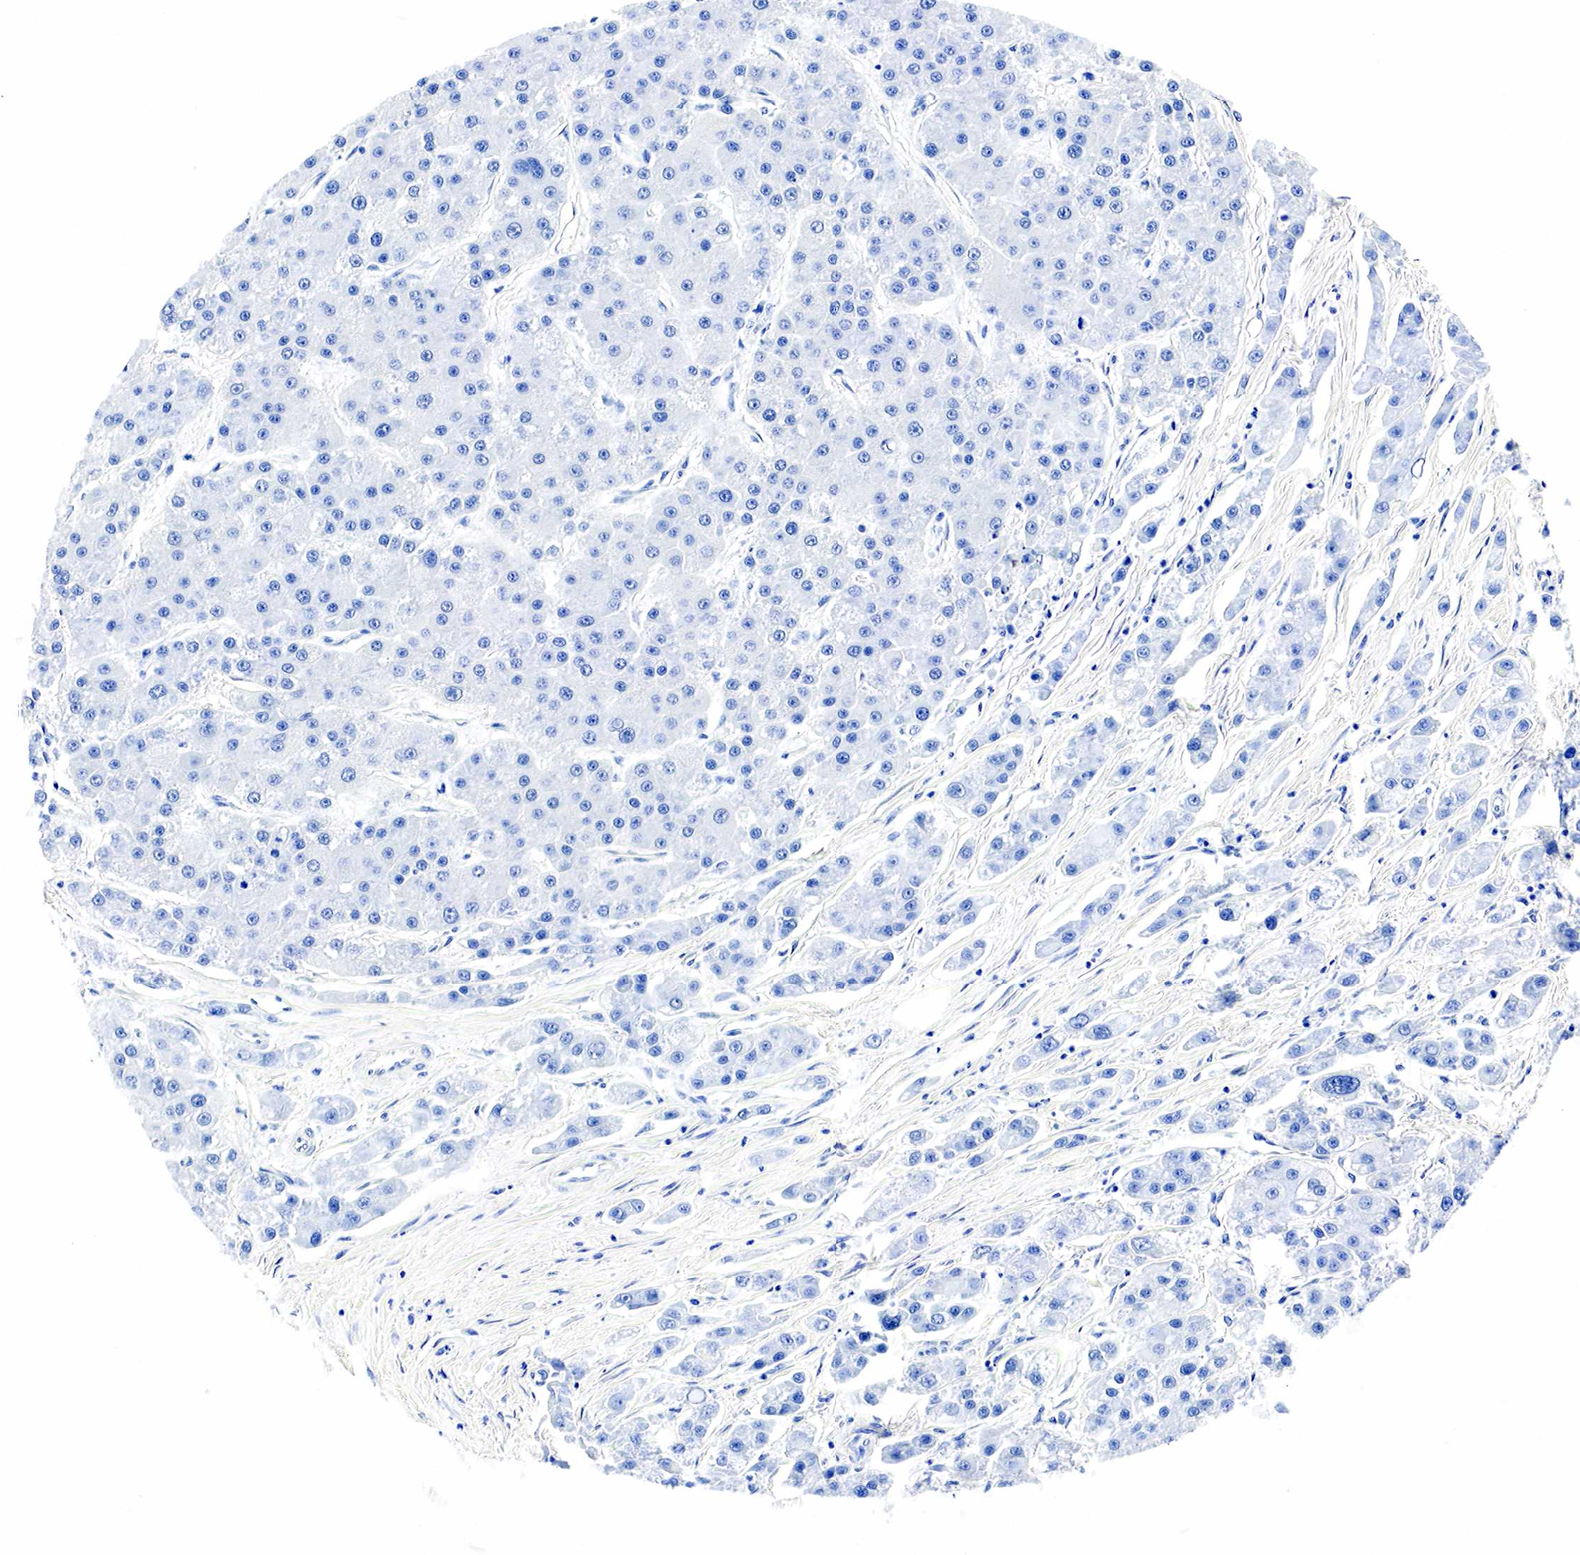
{"staining": {"intensity": "negative", "quantity": "none", "location": "none"}, "tissue": "liver cancer", "cell_type": "Tumor cells", "image_type": "cancer", "snomed": [{"axis": "morphology", "description": "Carcinoma, Hepatocellular, NOS"}, {"axis": "topography", "description": "Liver"}], "caption": "Histopathology image shows no protein expression in tumor cells of liver hepatocellular carcinoma tissue.", "gene": "ACP3", "patient": {"sex": "female", "age": 85}}